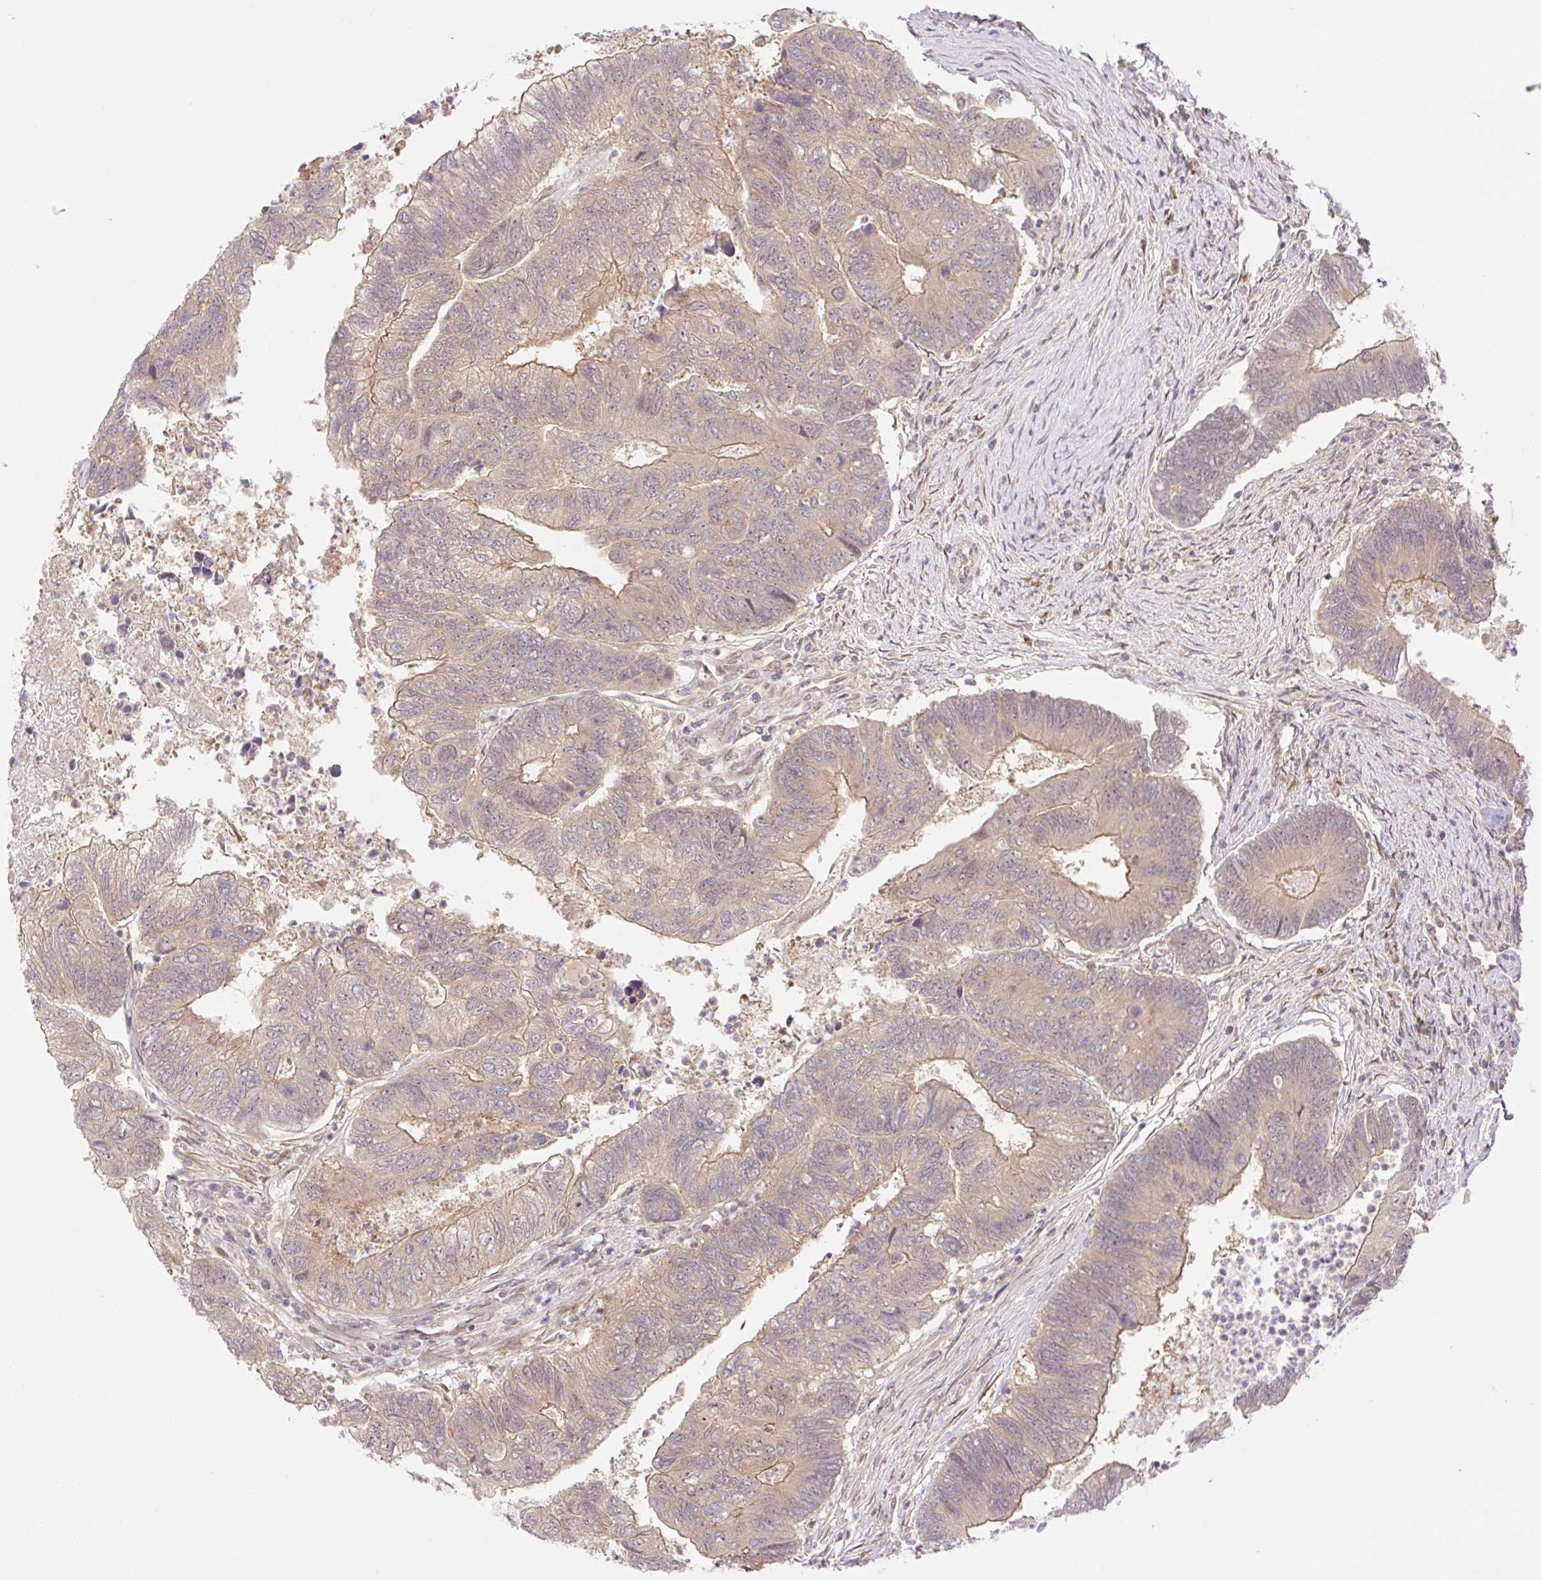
{"staining": {"intensity": "moderate", "quantity": ">75%", "location": "cytoplasmic/membranous,nuclear"}, "tissue": "colorectal cancer", "cell_type": "Tumor cells", "image_type": "cancer", "snomed": [{"axis": "morphology", "description": "Adenocarcinoma, NOS"}, {"axis": "topography", "description": "Colon"}], "caption": "Immunohistochemical staining of human colorectal cancer (adenocarcinoma) displays medium levels of moderate cytoplasmic/membranous and nuclear staining in about >75% of tumor cells.", "gene": "VPS25", "patient": {"sex": "female", "age": 67}}